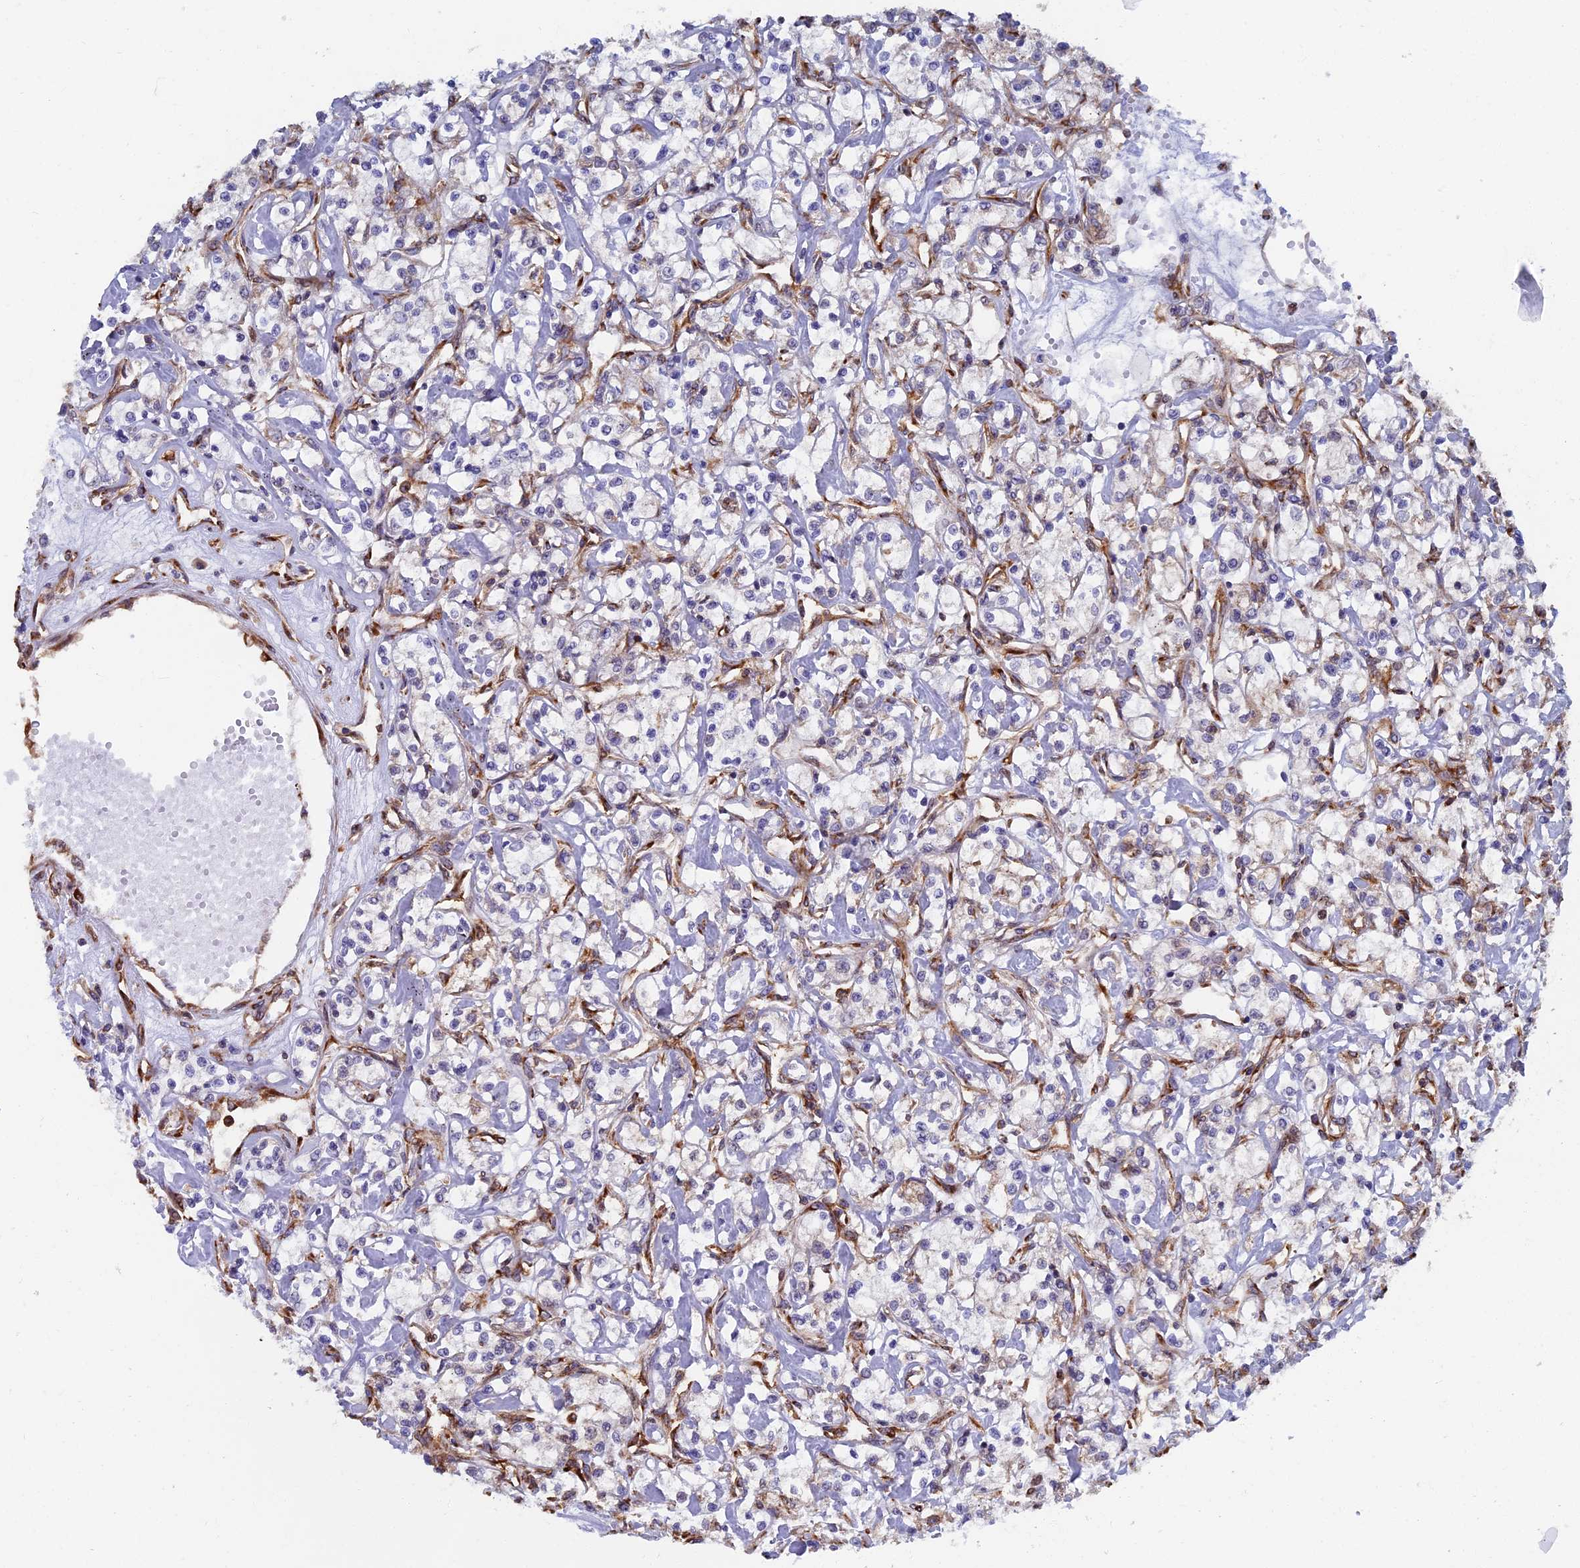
{"staining": {"intensity": "weak", "quantity": "<25%", "location": "cytoplasmic/membranous"}, "tissue": "renal cancer", "cell_type": "Tumor cells", "image_type": "cancer", "snomed": [{"axis": "morphology", "description": "Adenocarcinoma, NOS"}, {"axis": "topography", "description": "Kidney"}], "caption": "A high-resolution image shows immunohistochemistry staining of renal cancer (adenocarcinoma), which shows no significant staining in tumor cells.", "gene": "YBX1", "patient": {"sex": "female", "age": 59}}